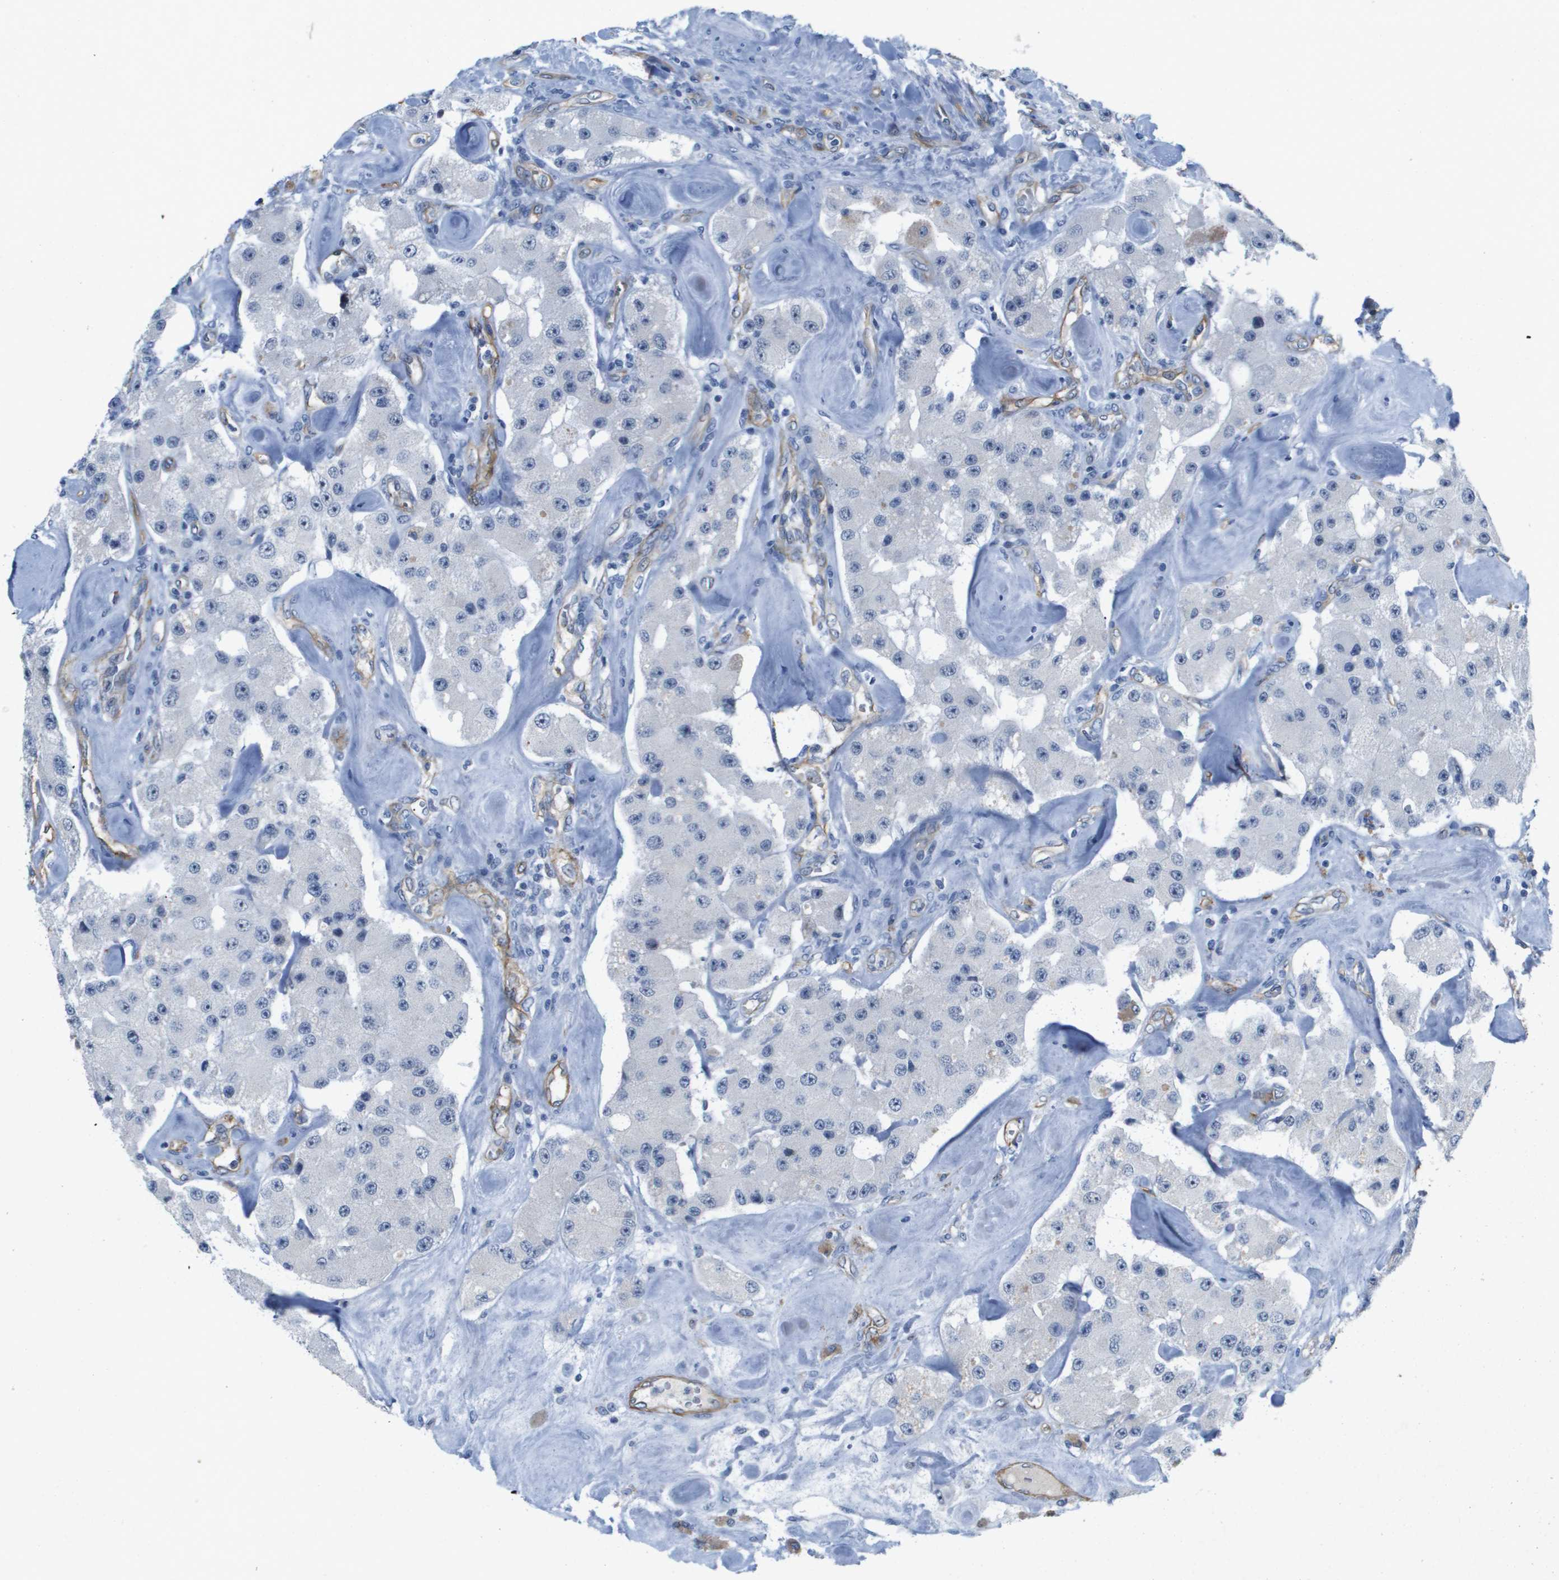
{"staining": {"intensity": "negative", "quantity": "none", "location": "none"}, "tissue": "carcinoid", "cell_type": "Tumor cells", "image_type": "cancer", "snomed": [{"axis": "morphology", "description": "Carcinoid, malignant, NOS"}, {"axis": "topography", "description": "Pancreas"}], "caption": "This is an IHC image of carcinoid. There is no staining in tumor cells.", "gene": "ITGA6", "patient": {"sex": "male", "age": 41}}